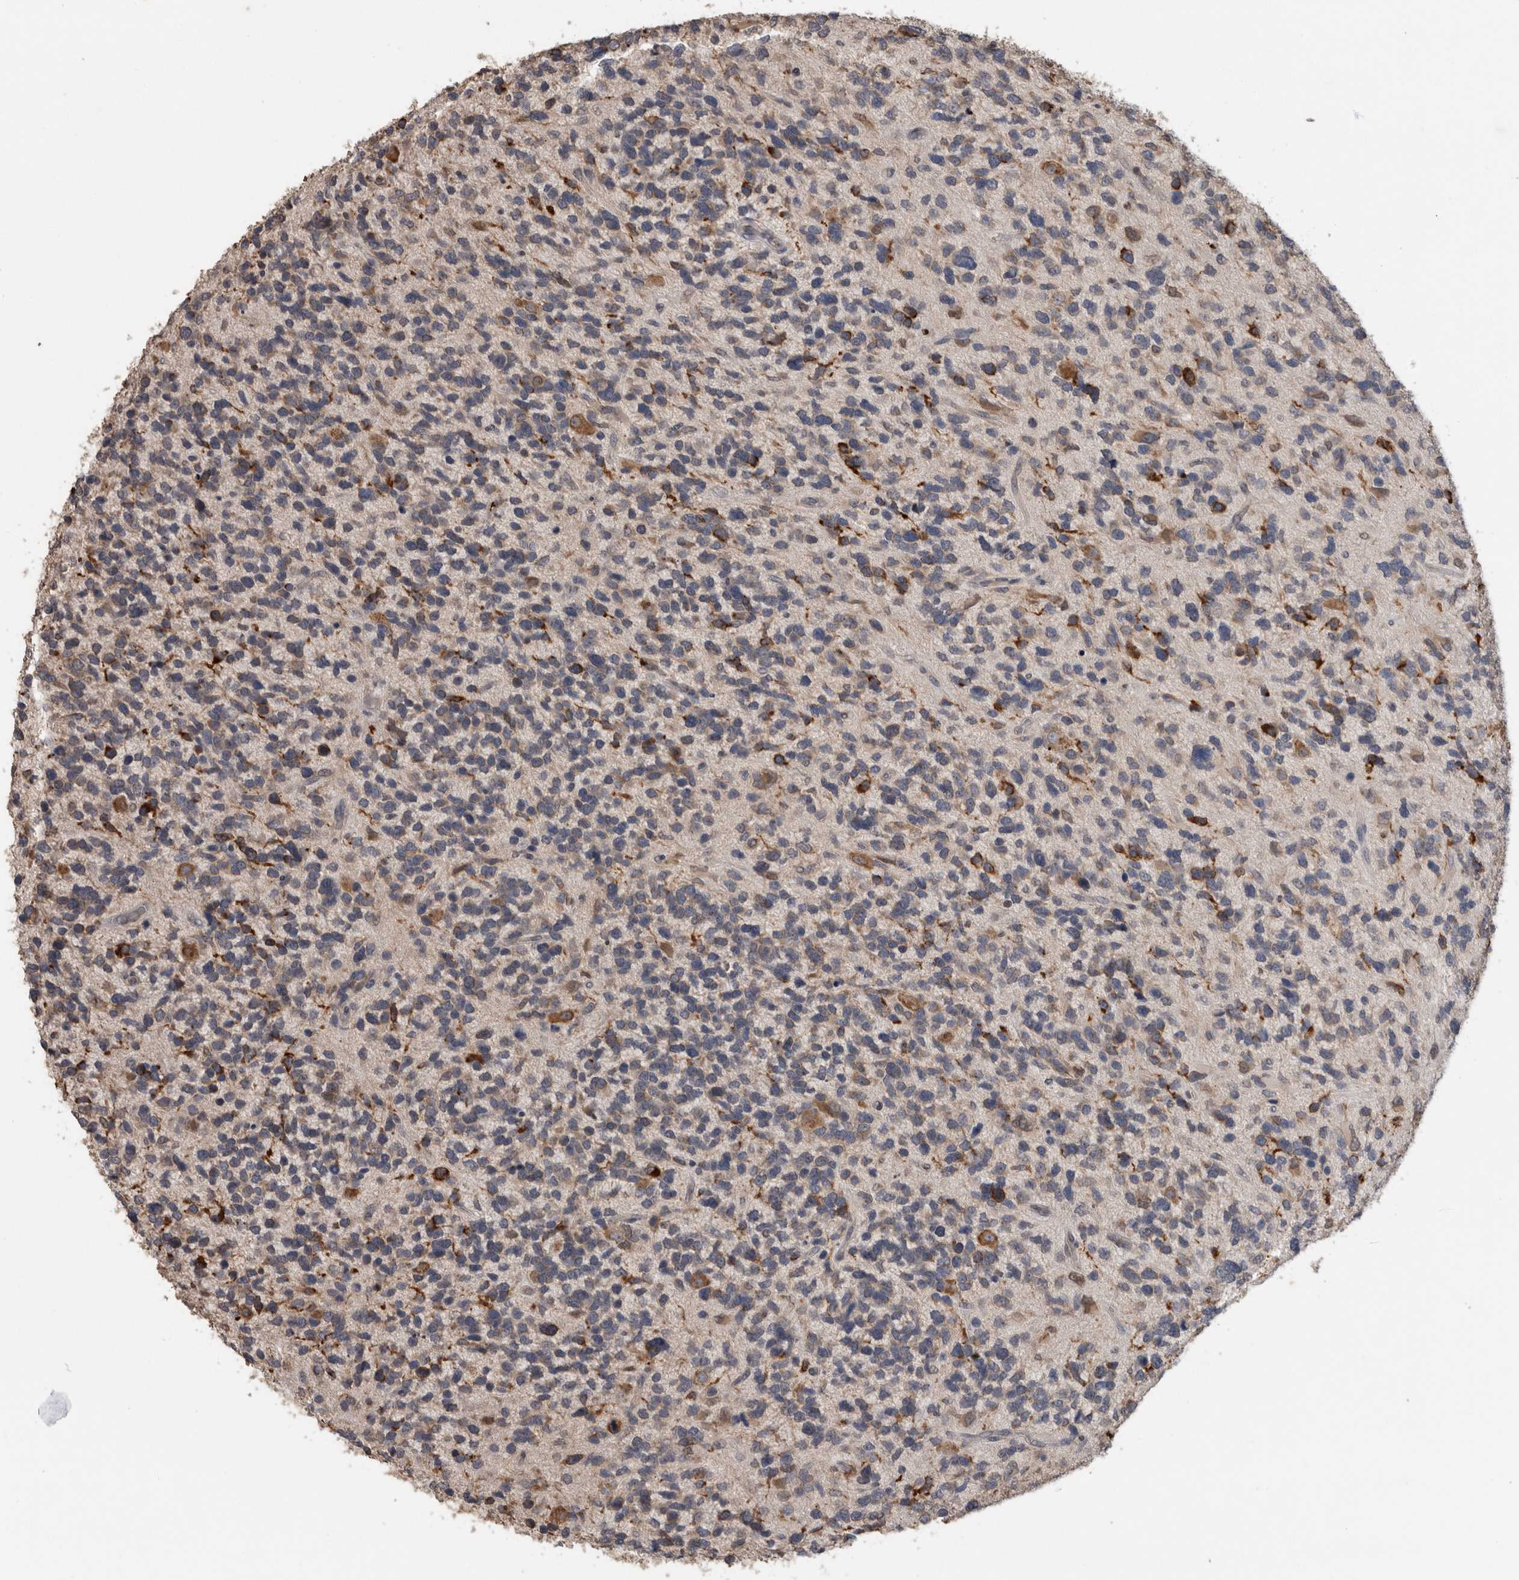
{"staining": {"intensity": "strong", "quantity": "25%-75%", "location": "cytoplasmic/membranous"}, "tissue": "glioma", "cell_type": "Tumor cells", "image_type": "cancer", "snomed": [{"axis": "morphology", "description": "Glioma, malignant, High grade"}, {"axis": "topography", "description": "Brain"}], "caption": "This photomicrograph demonstrates immunohistochemistry staining of malignant high-grade glioma, with high strong cytoplasmic/membranous positivity in approximately 25%-75% of tumor cells.", "gene": "ADGRL3", "patient": {"sex": "female", "age": 58}}